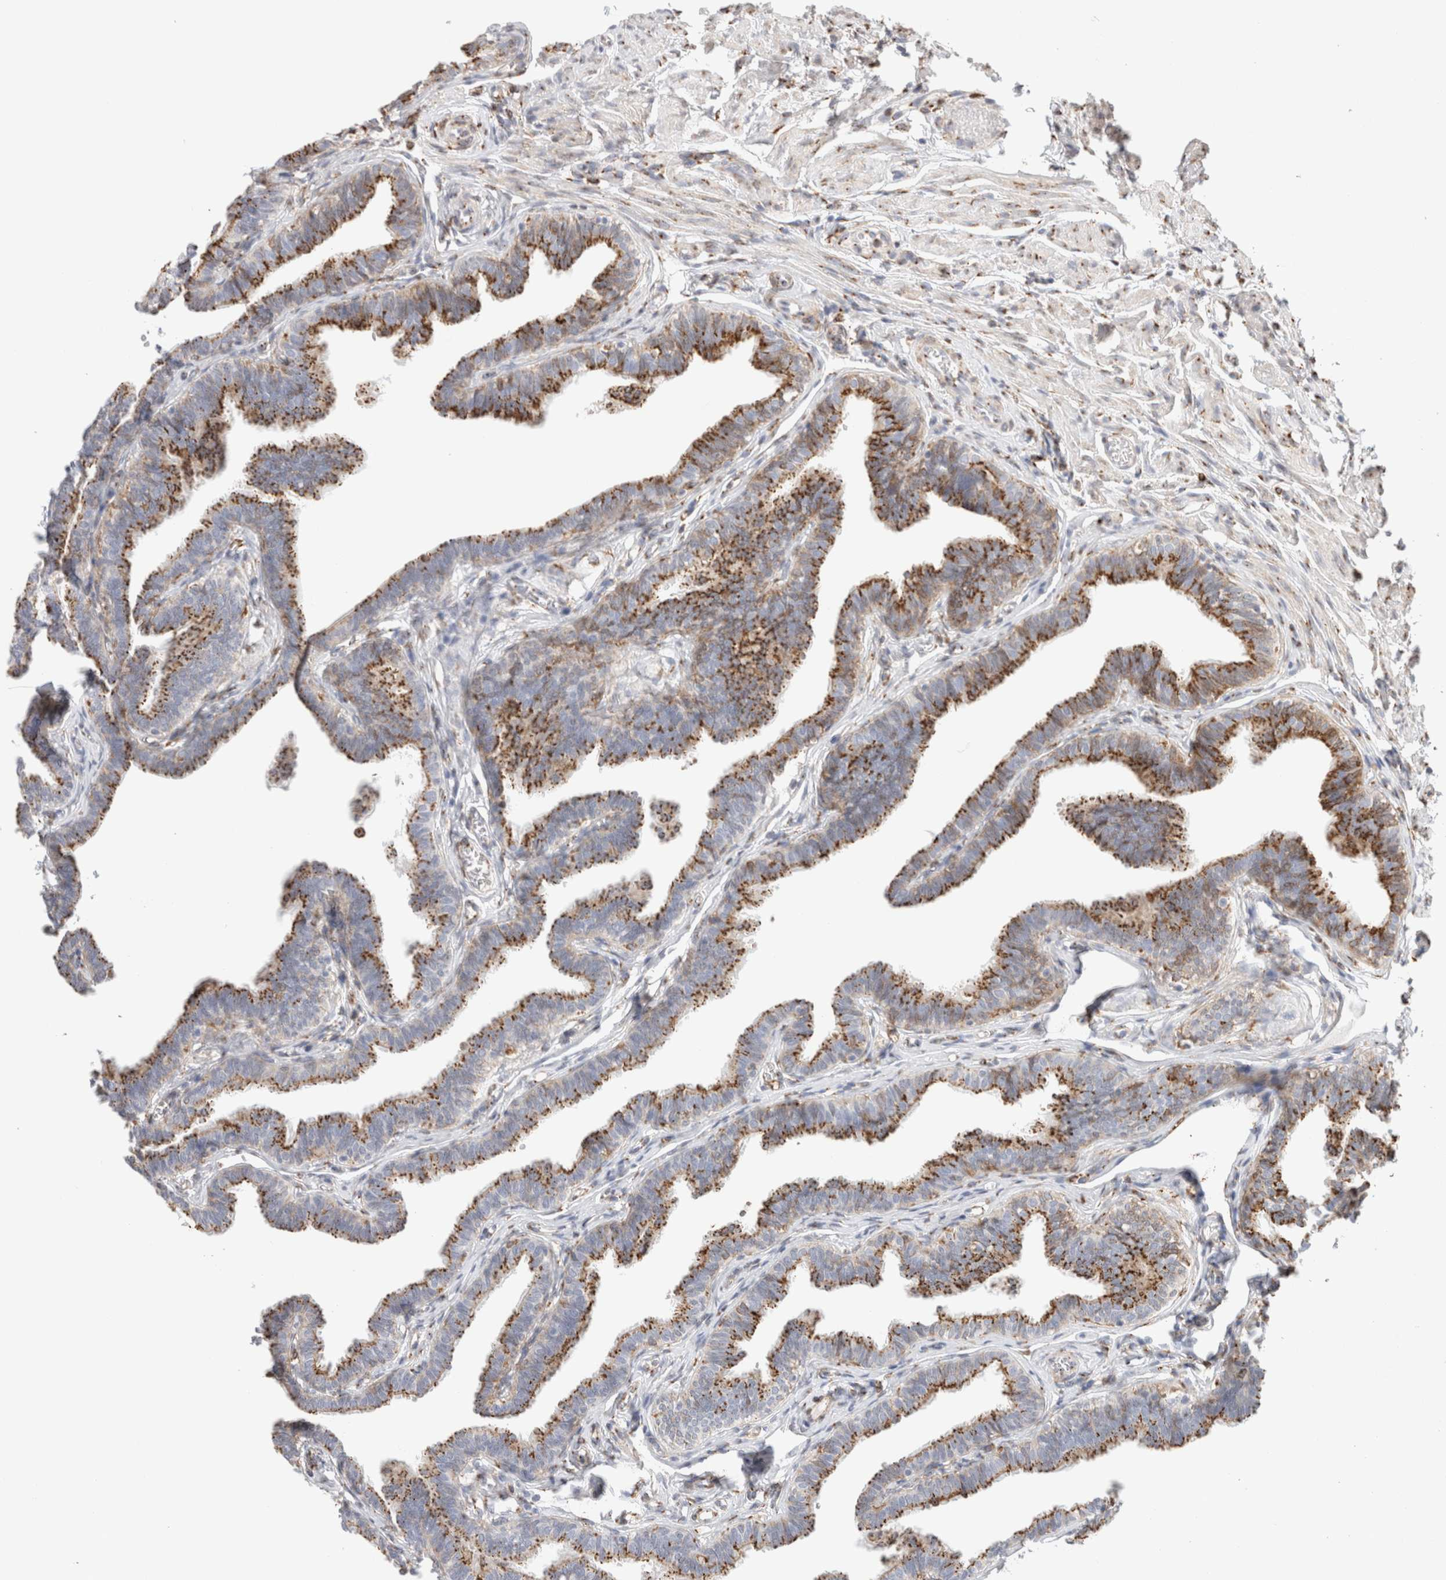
{"staining": {"intensity": "strong", "quantity": ">75%", "location": "cytoplasmic/membranous"}, "tissue": "fallopian tube", "cell_type": "Glandular cells", "image_type": "normal", "snomed": [{"axis": "morphology", "description": "Normal tissue, NOS"}, {"axis": "topography", "description": "Fallopian tube"}, {"axis": "topography", "description": "Ovary"}], "caption": "Immunohistochemistry micrograph of unremarkable fallopian tube stained for a protein (brown), which displays high levels of strong cytoplasmic/membranous staining in about >75% of glandular cells.", "gene": "MCFD2", "patient": {"sex": "female", "age": 23}}